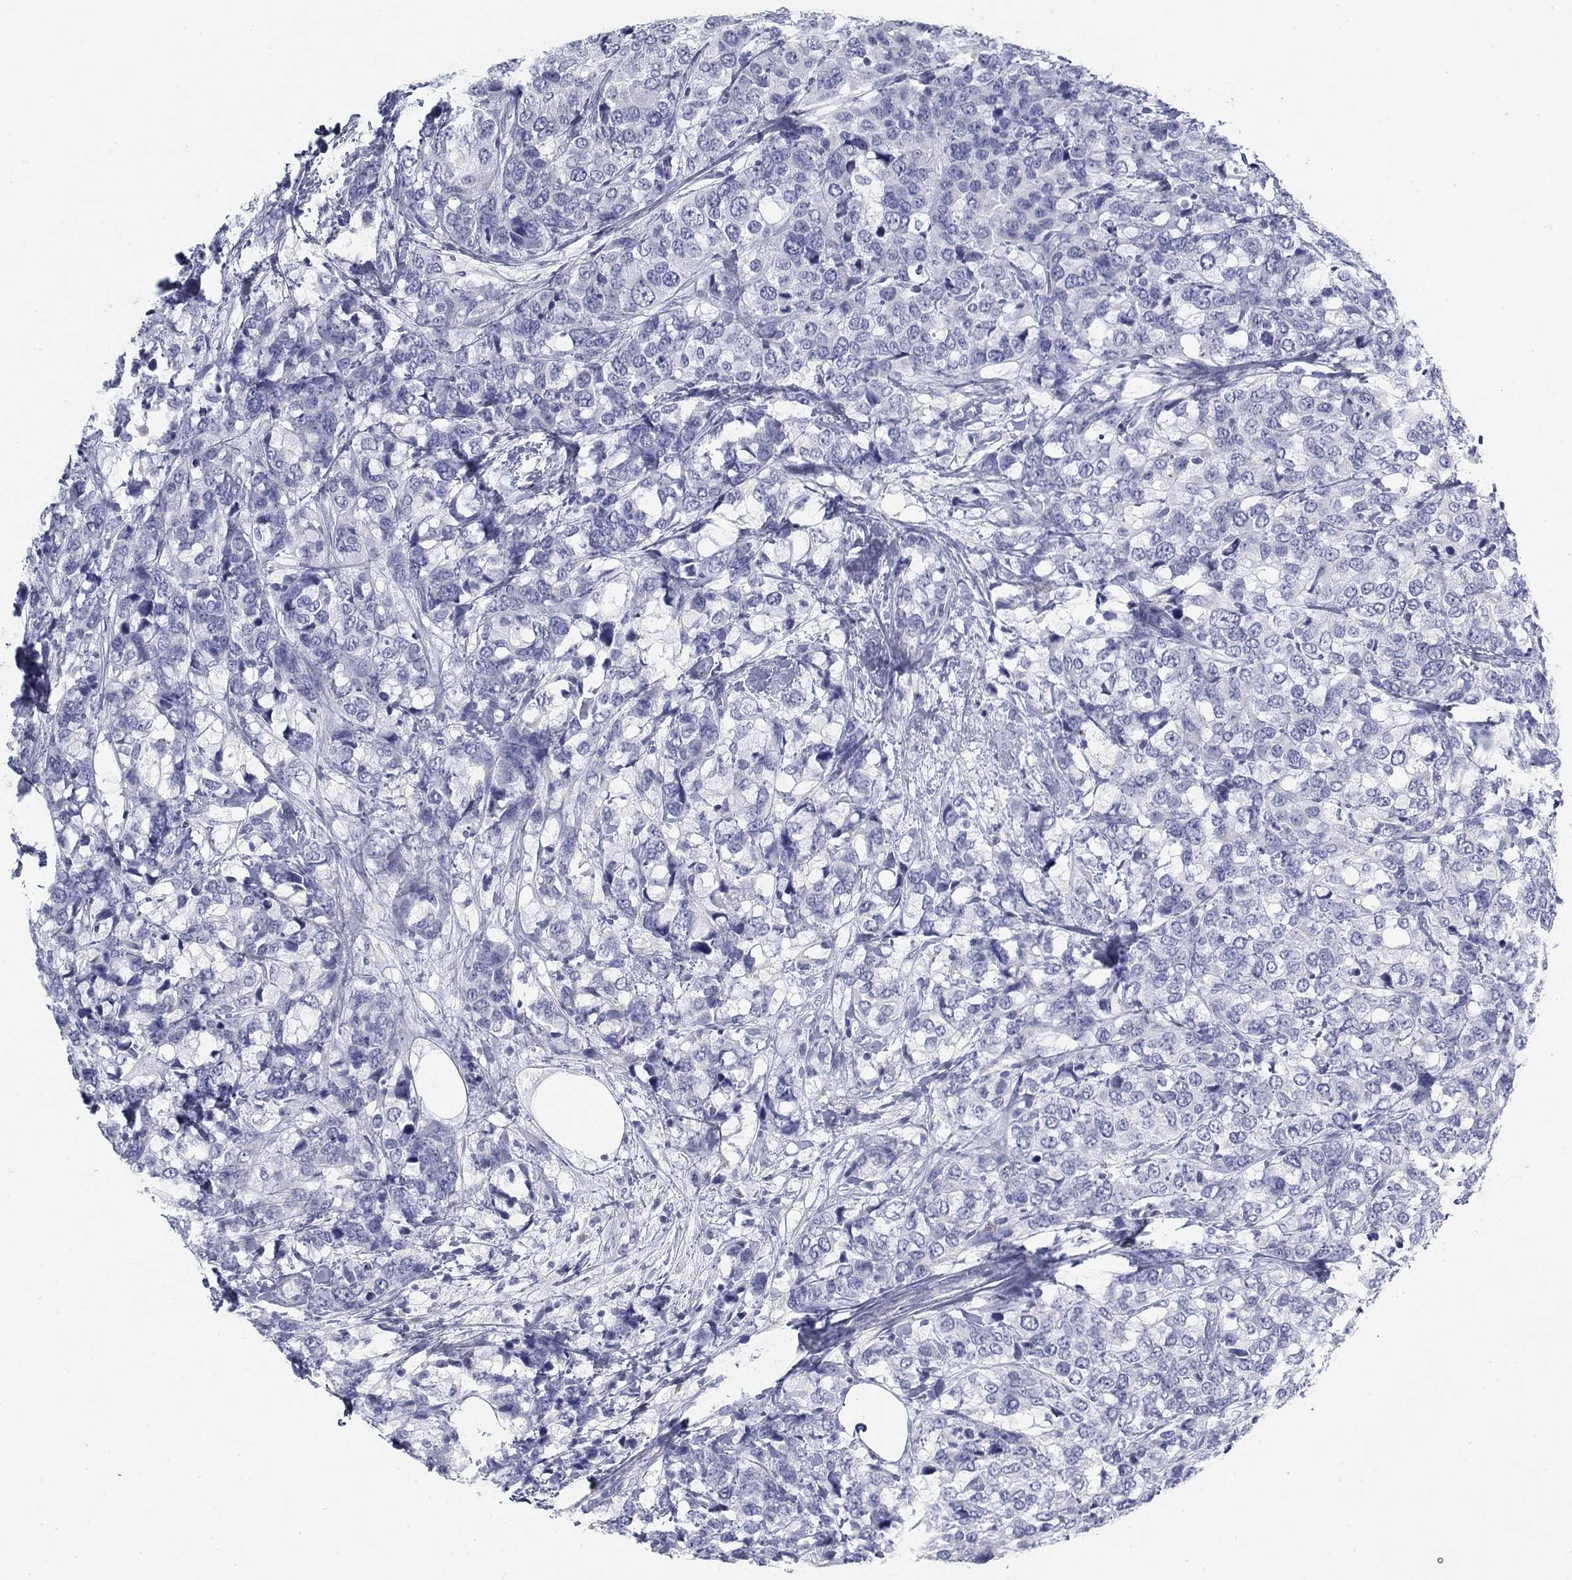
{"staining": {"intensity": "negative", "quantity": "none", "location": "none"}, "tissue": "breast cancer", "cell_type": "Tumor cells", "image_type": "cancer", "snomed": [{"axis": "morphology", "description": "Lobular carcinoma"}, {"axis": "topography", "description": "Breast"}], "caption": "Immunohistochemistry of breast cancer demonstrates no staining in tumor cells.", "gene": "CD79B", "patient": {"sex": "female", "age": 59}}